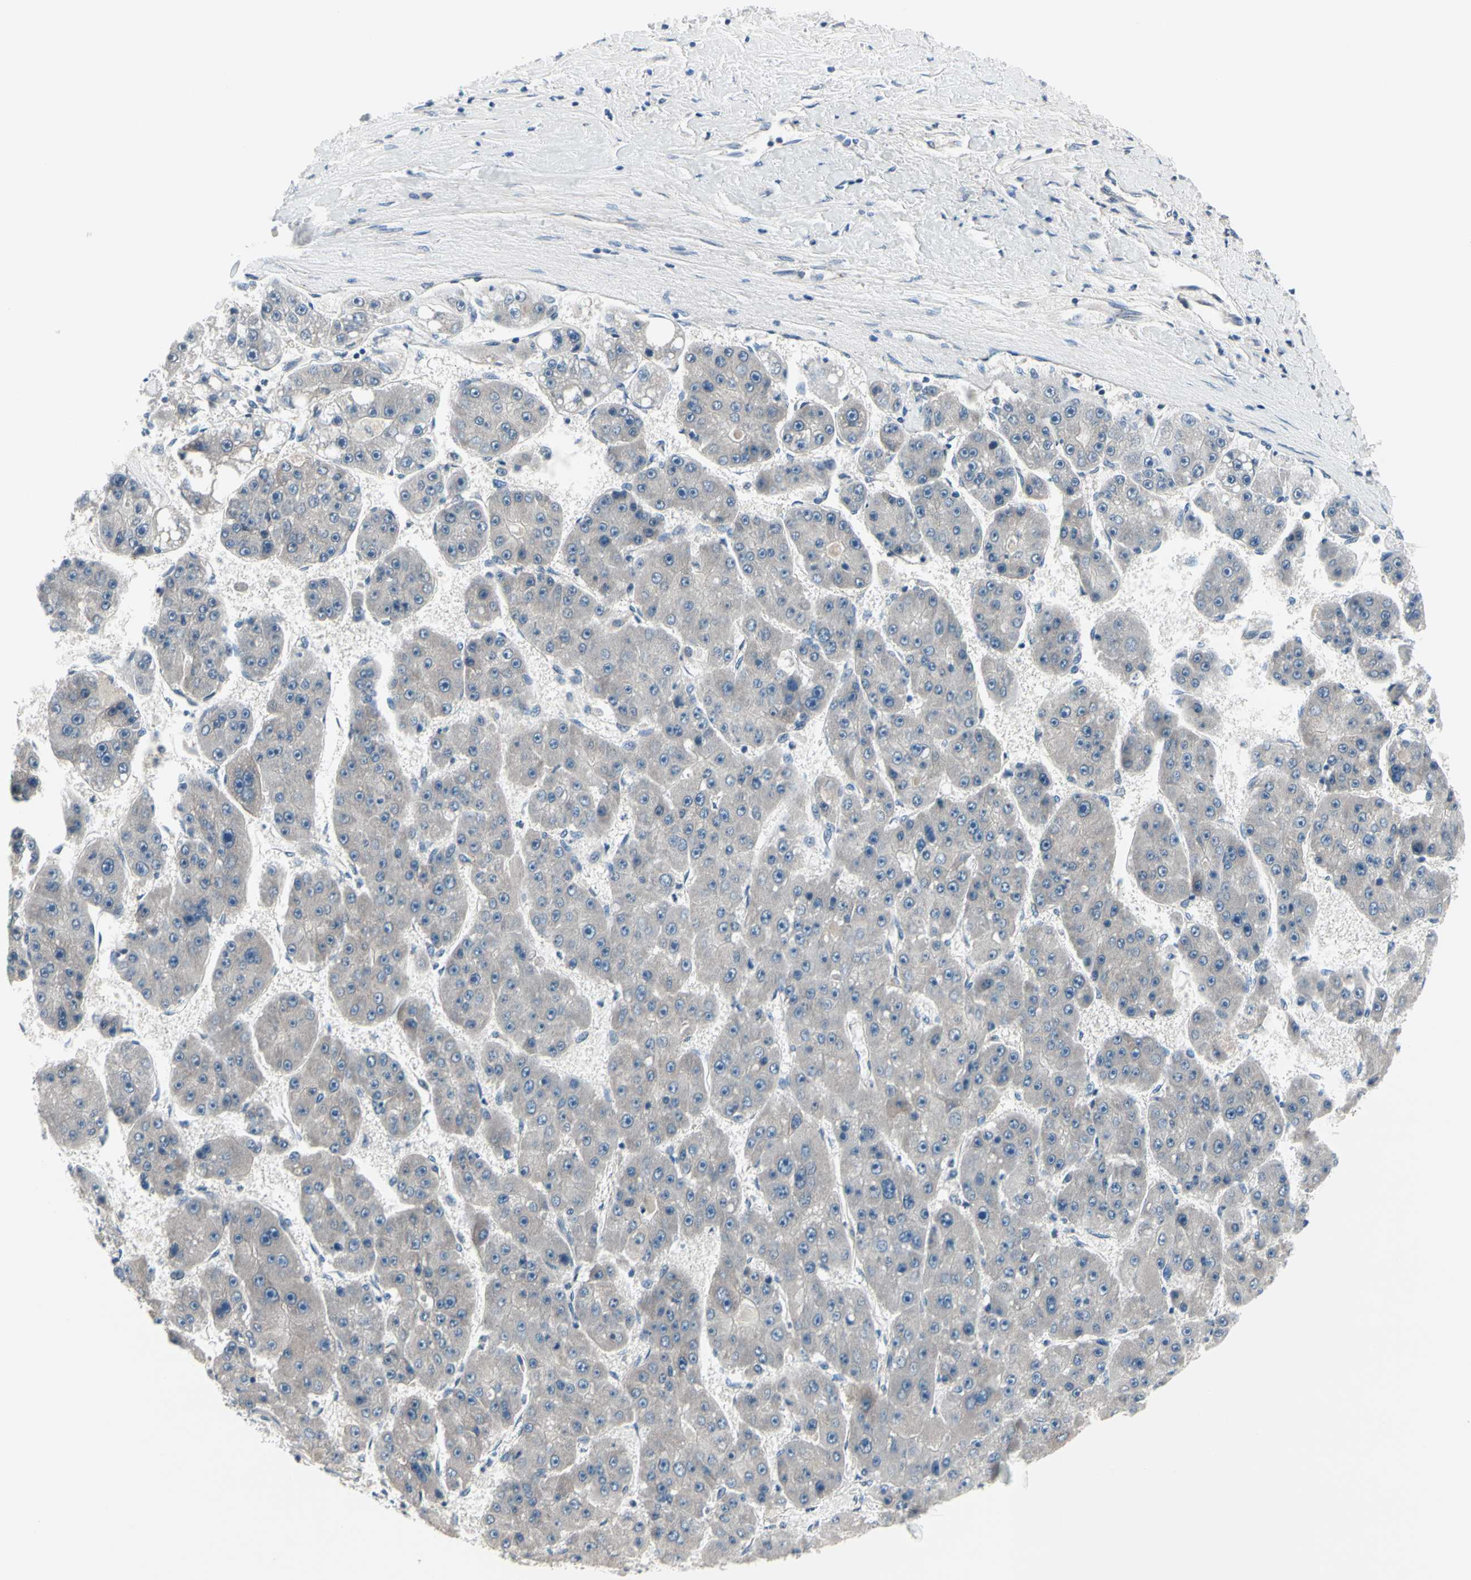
{"staining": {"intensity": "negative", "quantity": "none", "location": "none"}, "tissue": "liver cancer", "cell_type": "Tumor cells", "image_type": "cancer", "snomed": [{"axis": "morphology", "description": "Carcinoma, Hepatocellular, NOS"}, {"axis": "topography", "description": "Liver"}], "caption": "High magnification brightfield microscopy of hepatocellular carcinoma (liver) stained with DAB (brown) and counterstained with hematoxylin (blue): tumor cells show no significant expression. Nuclei are stained in blue.", "gene": "PRKAR2B", "patient": {"sex": "female", "age": 61}}